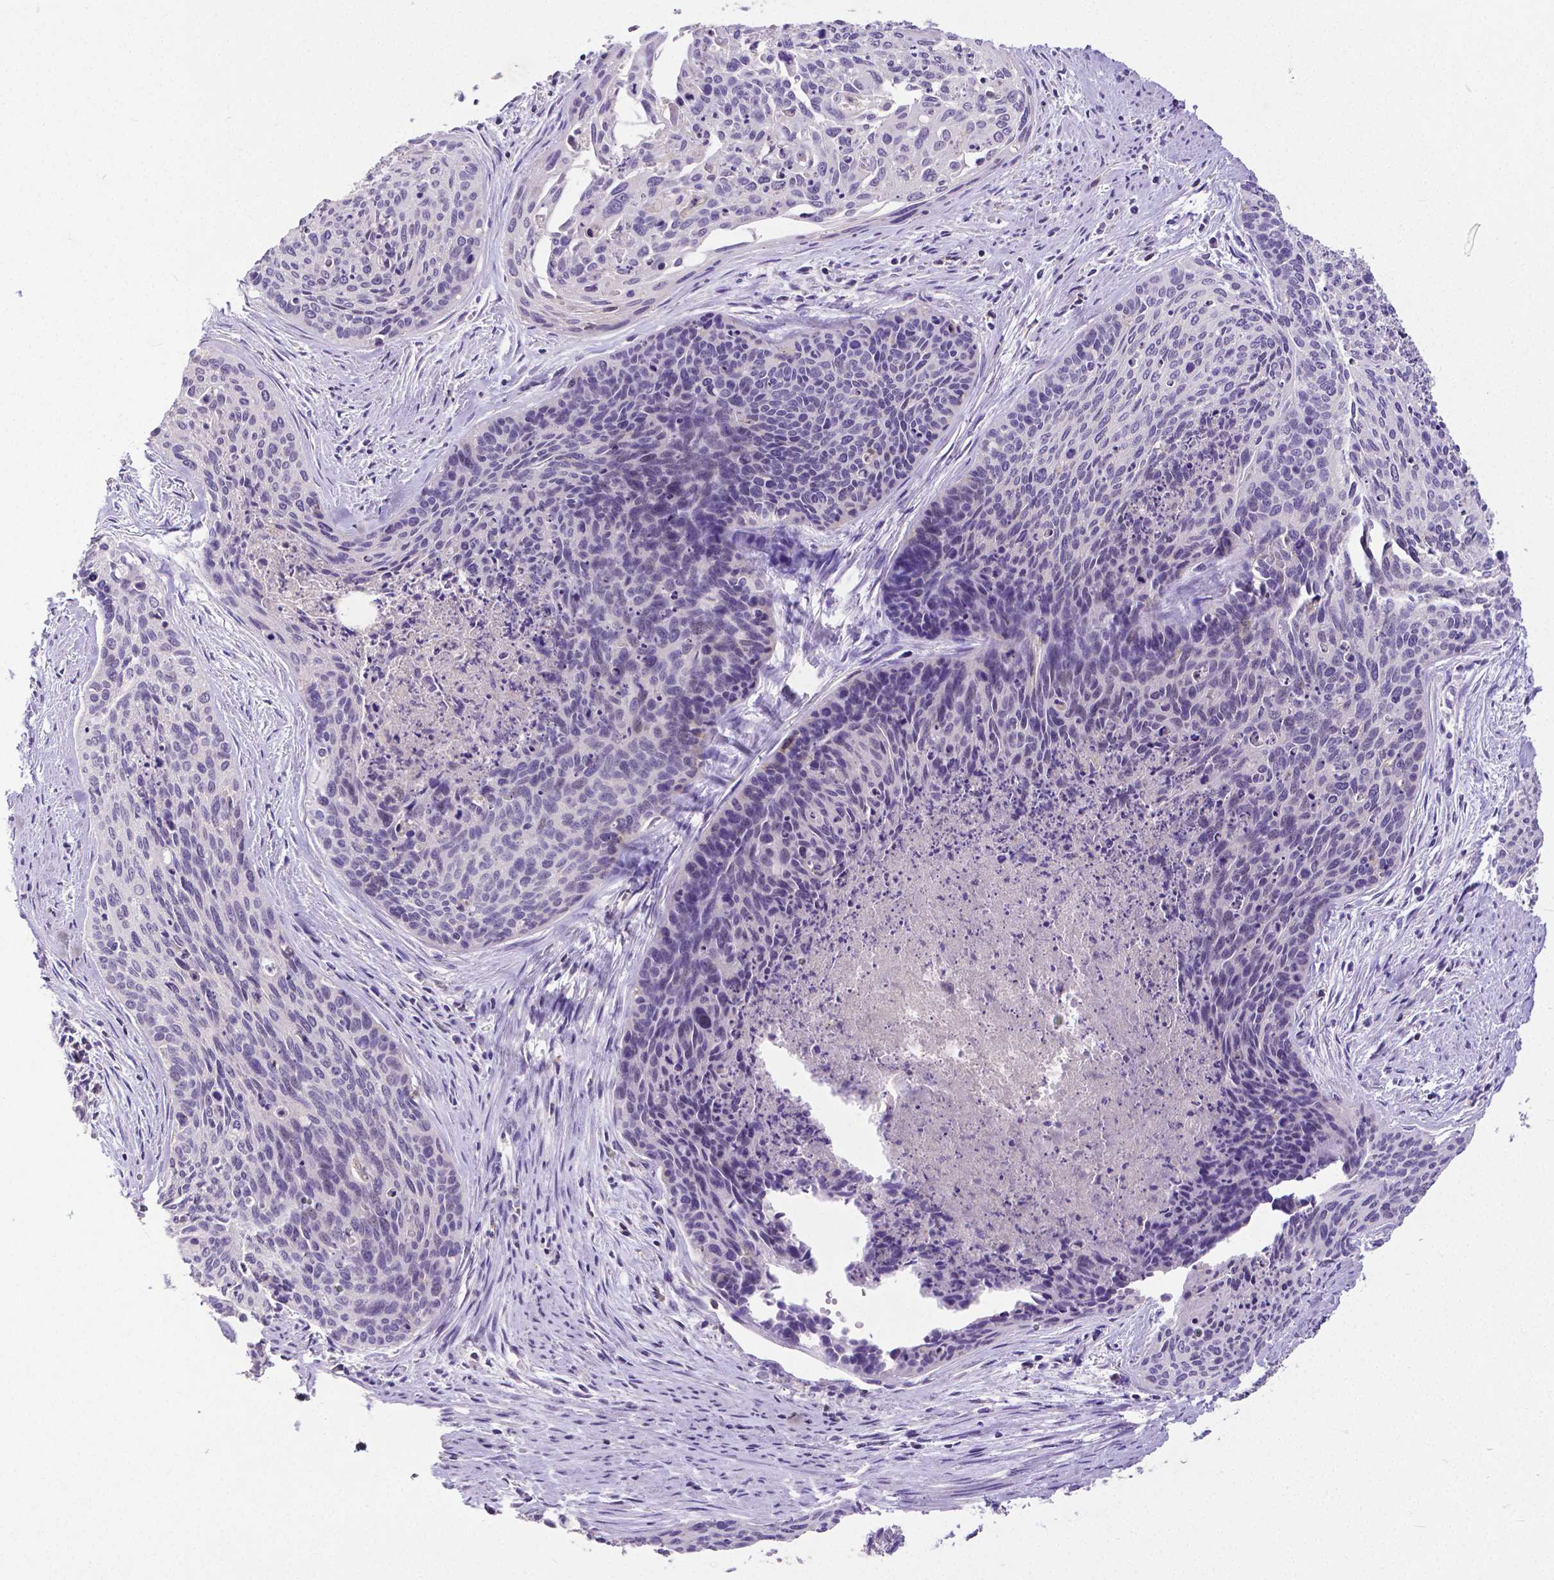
{"staining": {"intensity": "negative", "quantity": "none", "location": "none"}, "tissue": "cervical cancer", "cell_type": "Tumor cells", "image_type": "cancer", "snomed": [{"axis": "morphology", "description": "Squamous cell carcinoma, NOS"}, {"axis": "topography", "description": "Cervix"}], "caption": "This is an IHC image of cervical cancer (squamous cell carcinoma). There is no staining in tumor cells.", "gene": "CD4", "patient": {"sex": "female", "age": 55}}